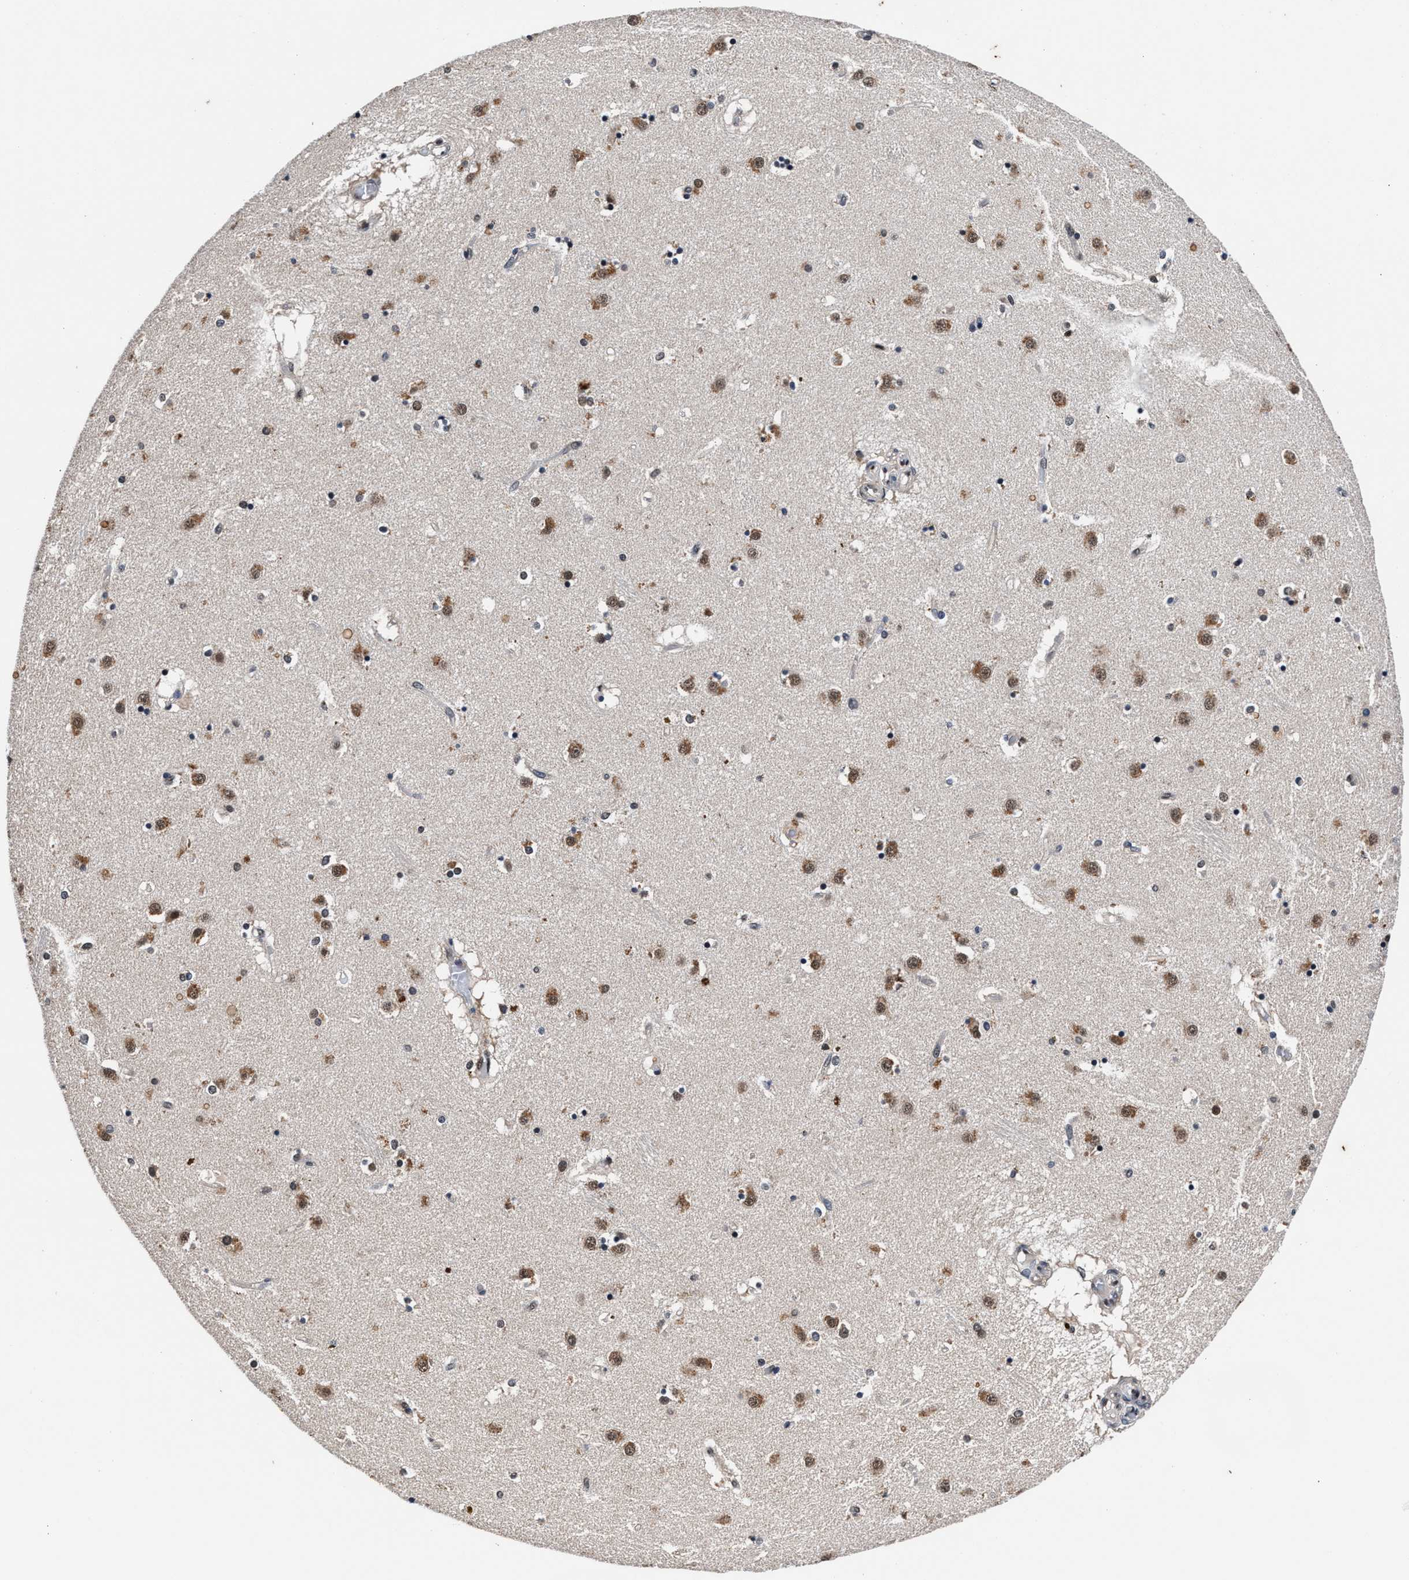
{"staining": {"intensity": "moderate", "quantity": "<25%", "location": "cytoplasmic/membranous,nuclear"}, "tissue": "caudate", "cell_type": "Glial cells", "image_type": "normal", "snomed": [{"axis": "morphology", "description": "Normal tissue, NOS"}, {"axis": "topography", "description": "Lateral ventricle wall"}], "caption": "Immunohistochemical staining of unremarkable caudate exhibits low levels of moderate cytoplasmic/membranous,nuclear positivity in approximately <25% of glial cells.", "gene": "USP16", "patient": {"sex": "male", "age": 70}}